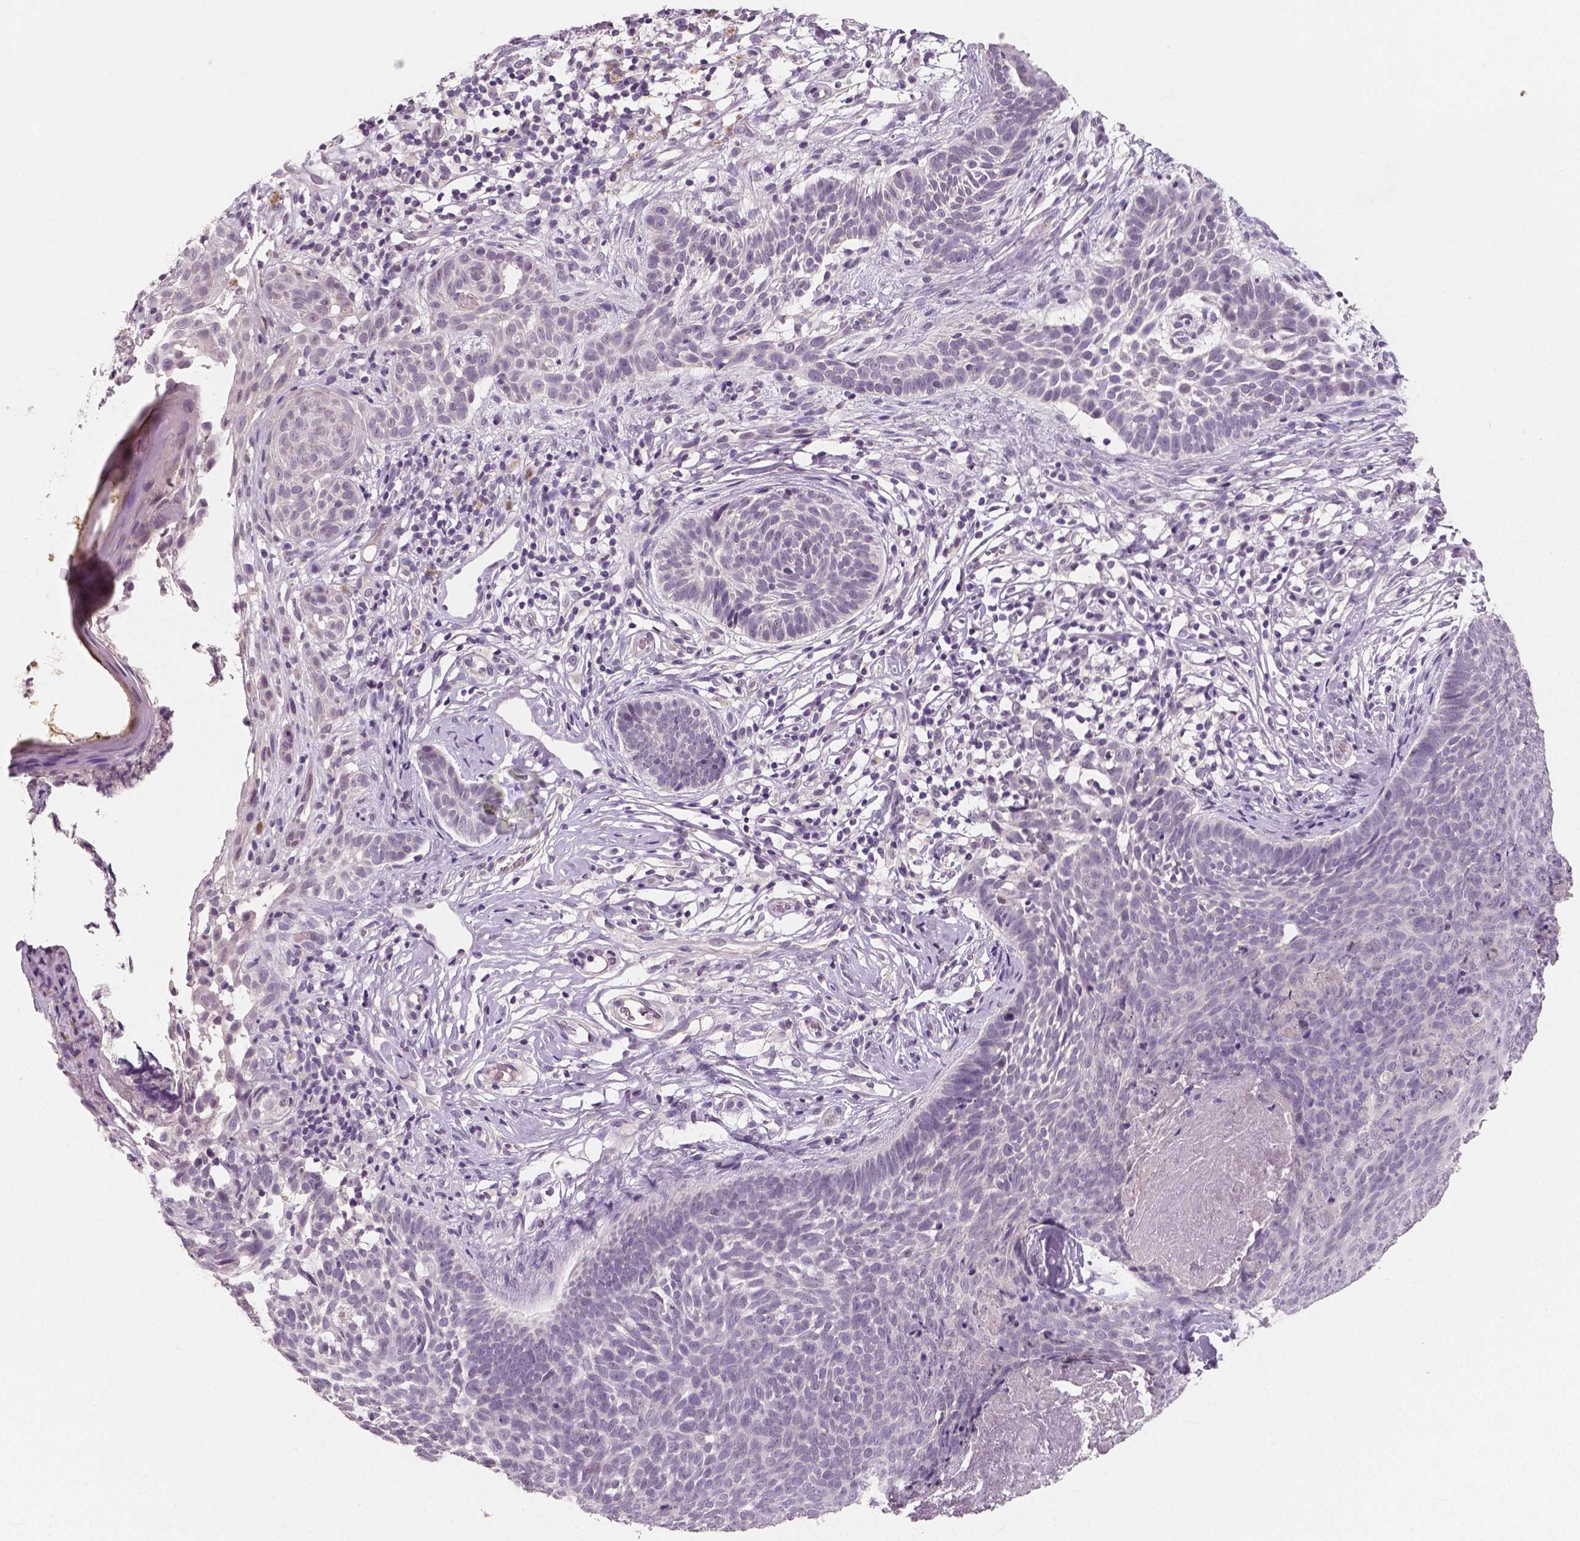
{"staining": {"intensity": "negative", "quantity": "none", "location": "none"}, "tissue": "skin cancer", "cell_type": "Tumor cells", "image_type": "cancer", "snomed": [{"axis": "morphology", "description": "Basal cell carcinoma"}, {"axis": "topography", "description": "Skin"}], "caption": "Immunohistochemistry of human basal cell carcinoma (skin) shows no expression in tumor cells. The staining is performed using DAB (3,3'-diaminobenzidine) brown chromogen with nuclei counter-stained in using hematoxylin.", "gene": "RNASE7", "patient": {"sex": "male", "age": 85}}